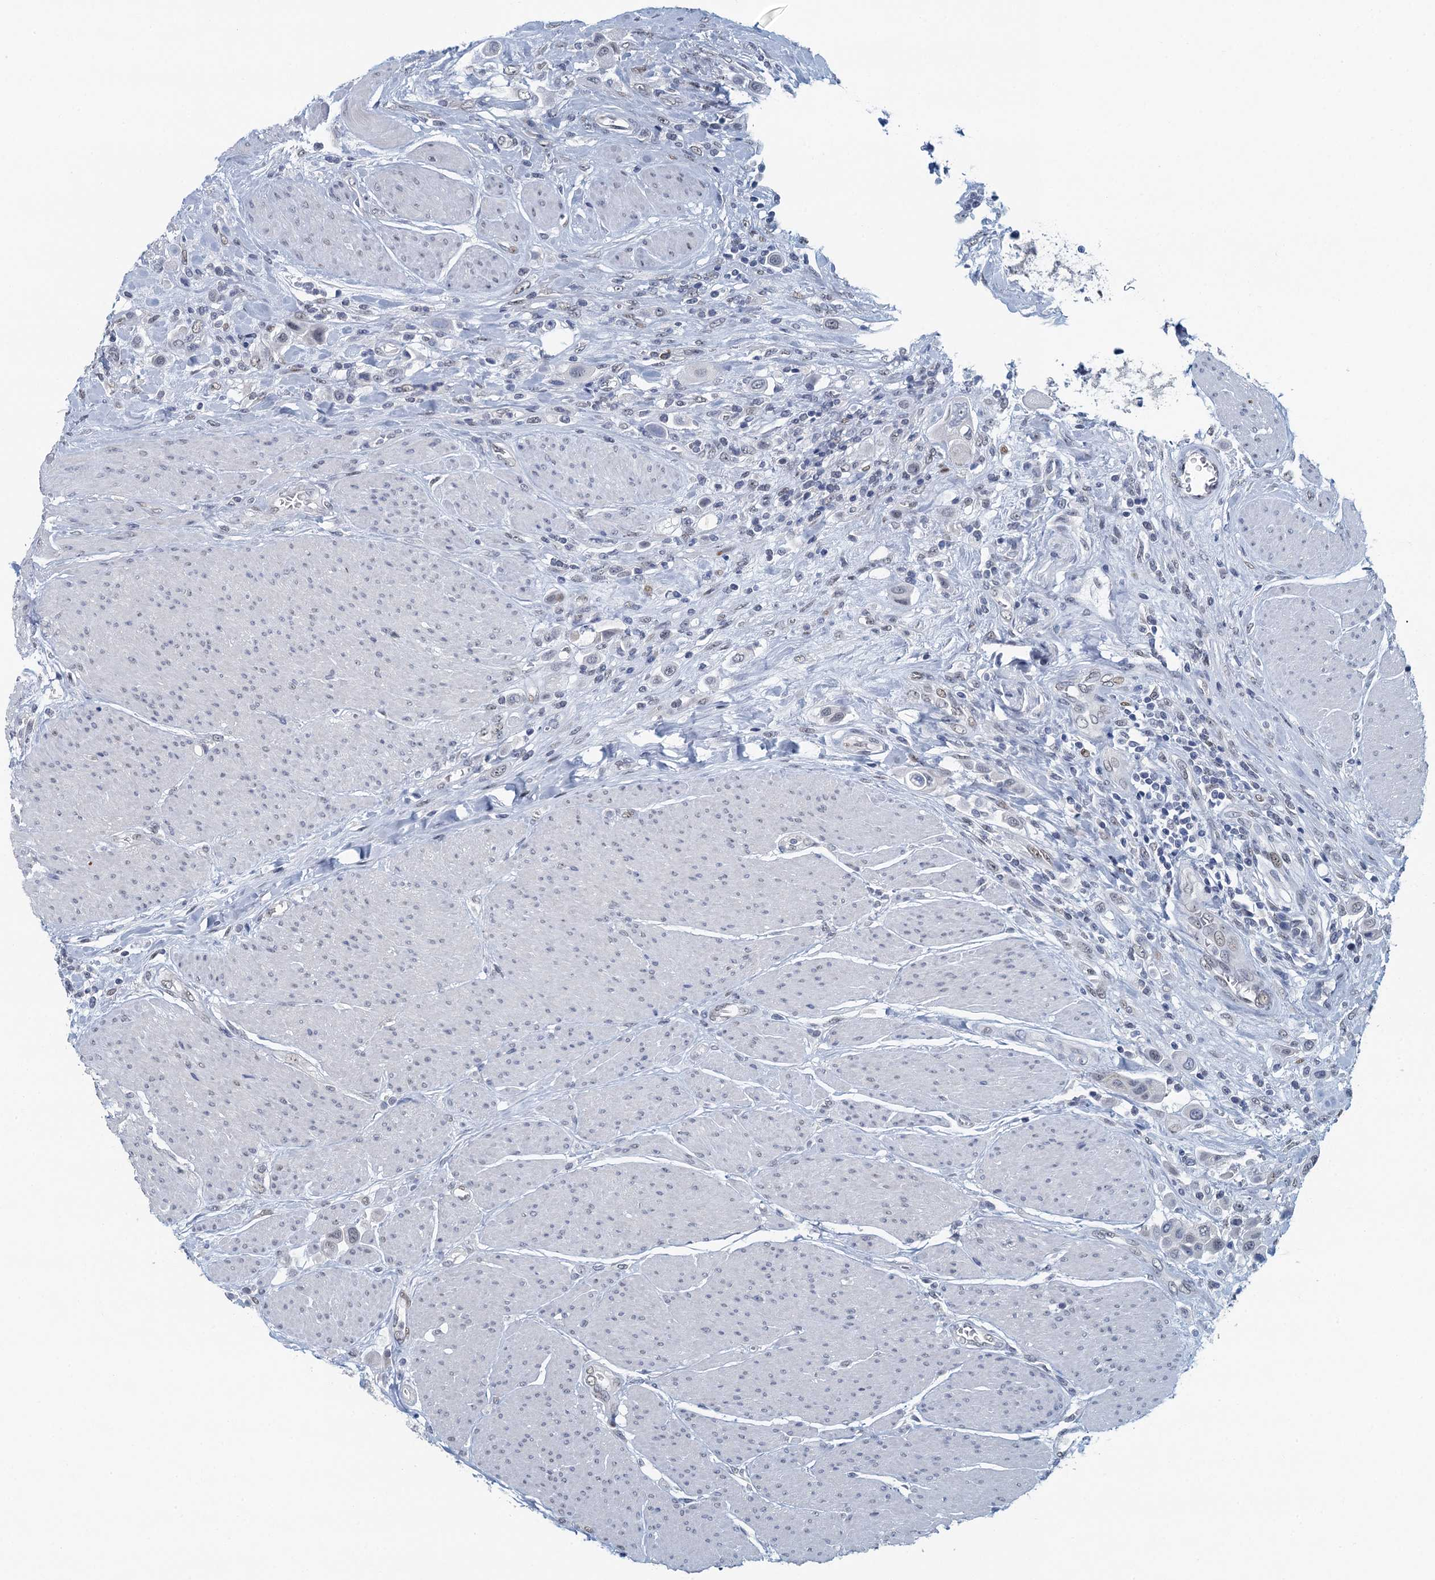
{"staining": {"intensity": "negative", "quantity": "none", "location": "none"}, "tissue": "urothelial cancer", "cell_type": "Tumor cells", "image_type": "cancer", "snomed": [{"axis": "morphology", "description": "Urothelial carcinoma, High grade"}, {"axis": "topography", "description": "Urinary bladder"}], "caption": "Urothelial carcinoma (high-grade) stained for a protein using immunohistochemistry demonstrates no expression tumor cells.", "gene": "TTLL9", "patient": {"sex": "male", "age": 50}}